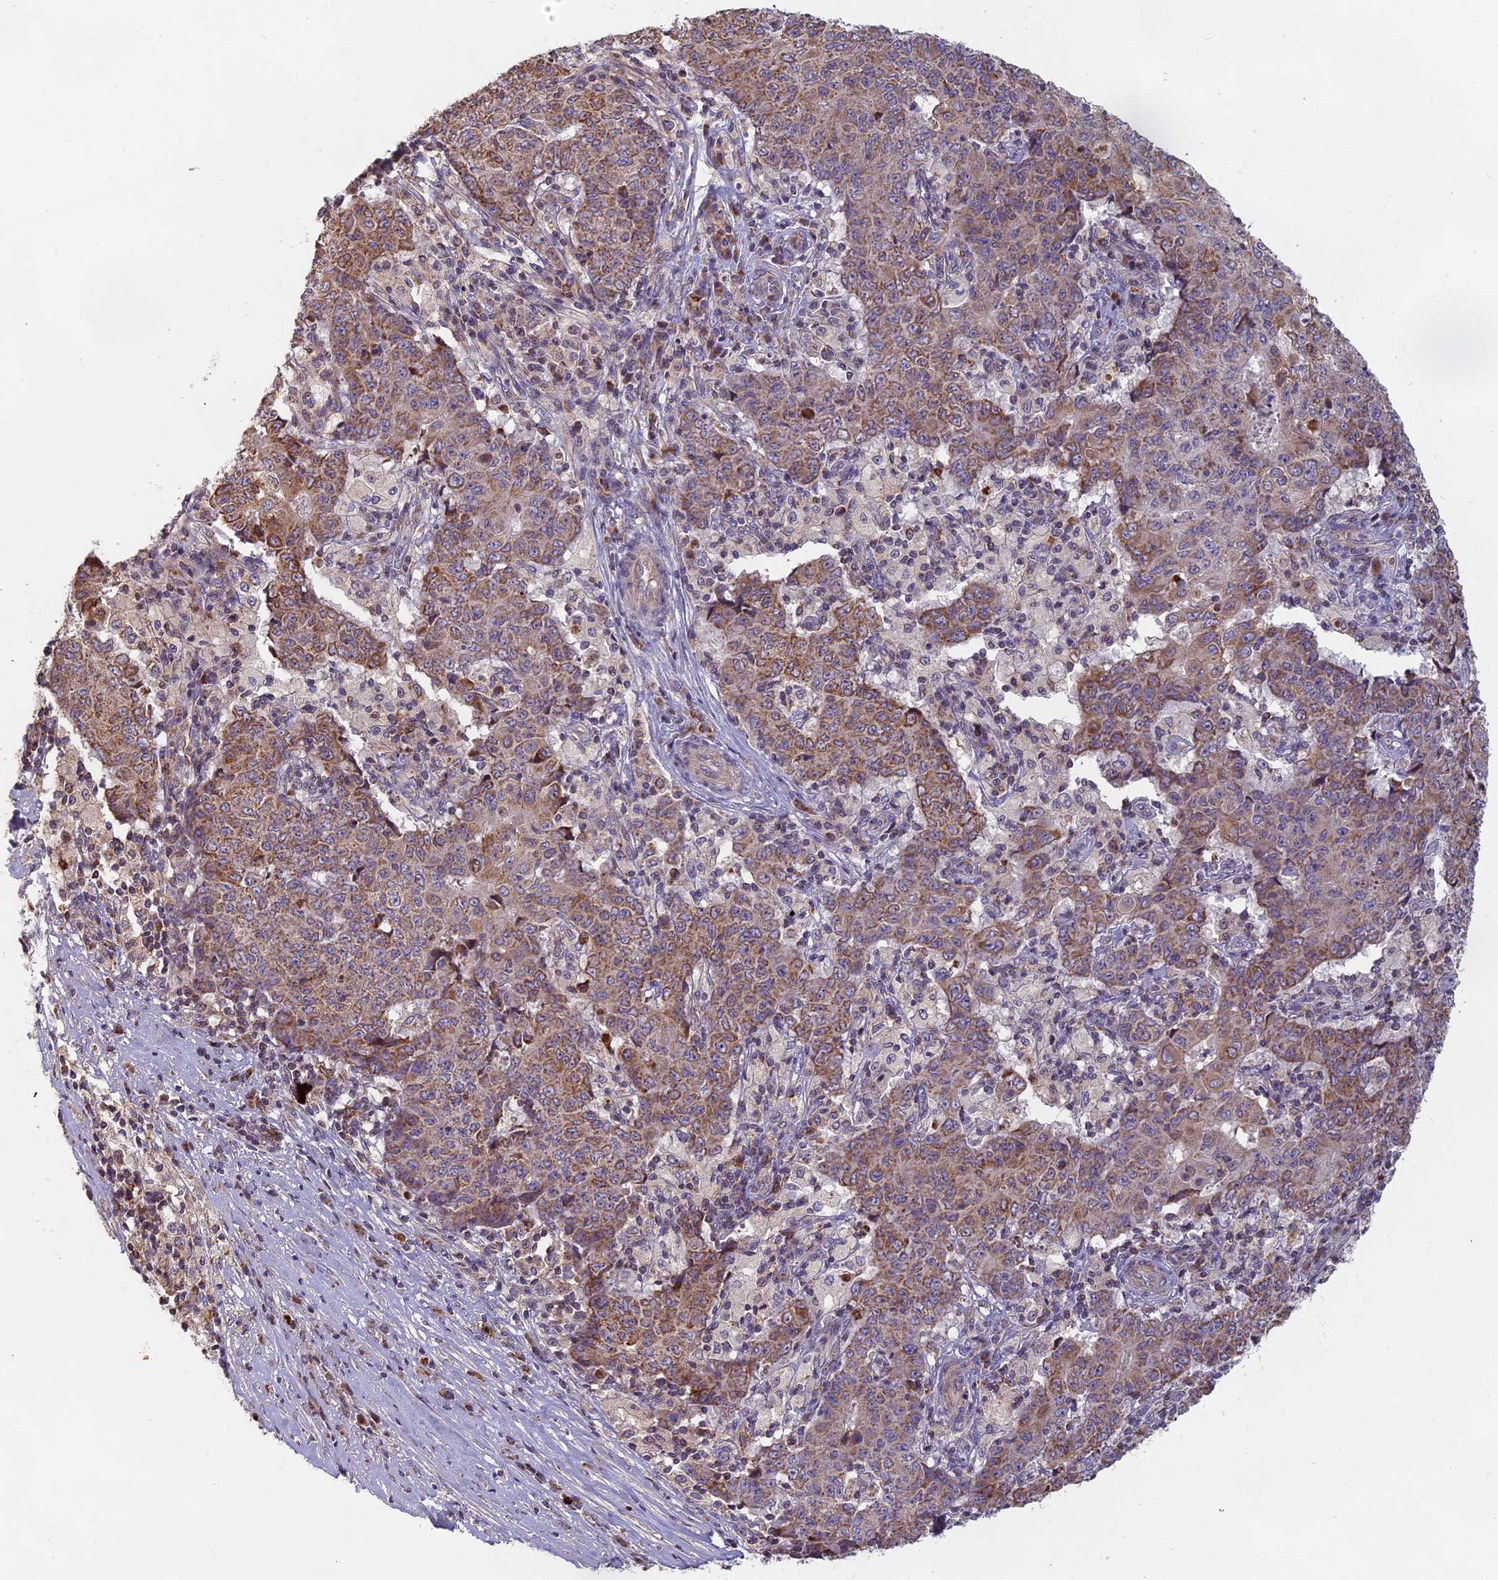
{"staining": {"intensity": "weak", "quantity": ">75%", "location": "cytoplasmic/membranous"}, "tissue": "ovarian cancer", "cell_type": "Tumor cells", "image_type": "cancer", "snomed": [{"axis": "morphology", "description": "Carcinoma, endometroid"}, {"axis": "topography", "description": "Ovary"}], "caption": "Immunohistochemical staining of human ovarian cancer displays low levels of weak cytoplasmic/membranous protein expression in approximately >75% of tumor cells. Using DAB (brown) and hematoxylin (blue) stains, captured at high magnification using brightfield microscopy.", "gene": "EDAR", "patient": {"sex": "female", "age": 42}}